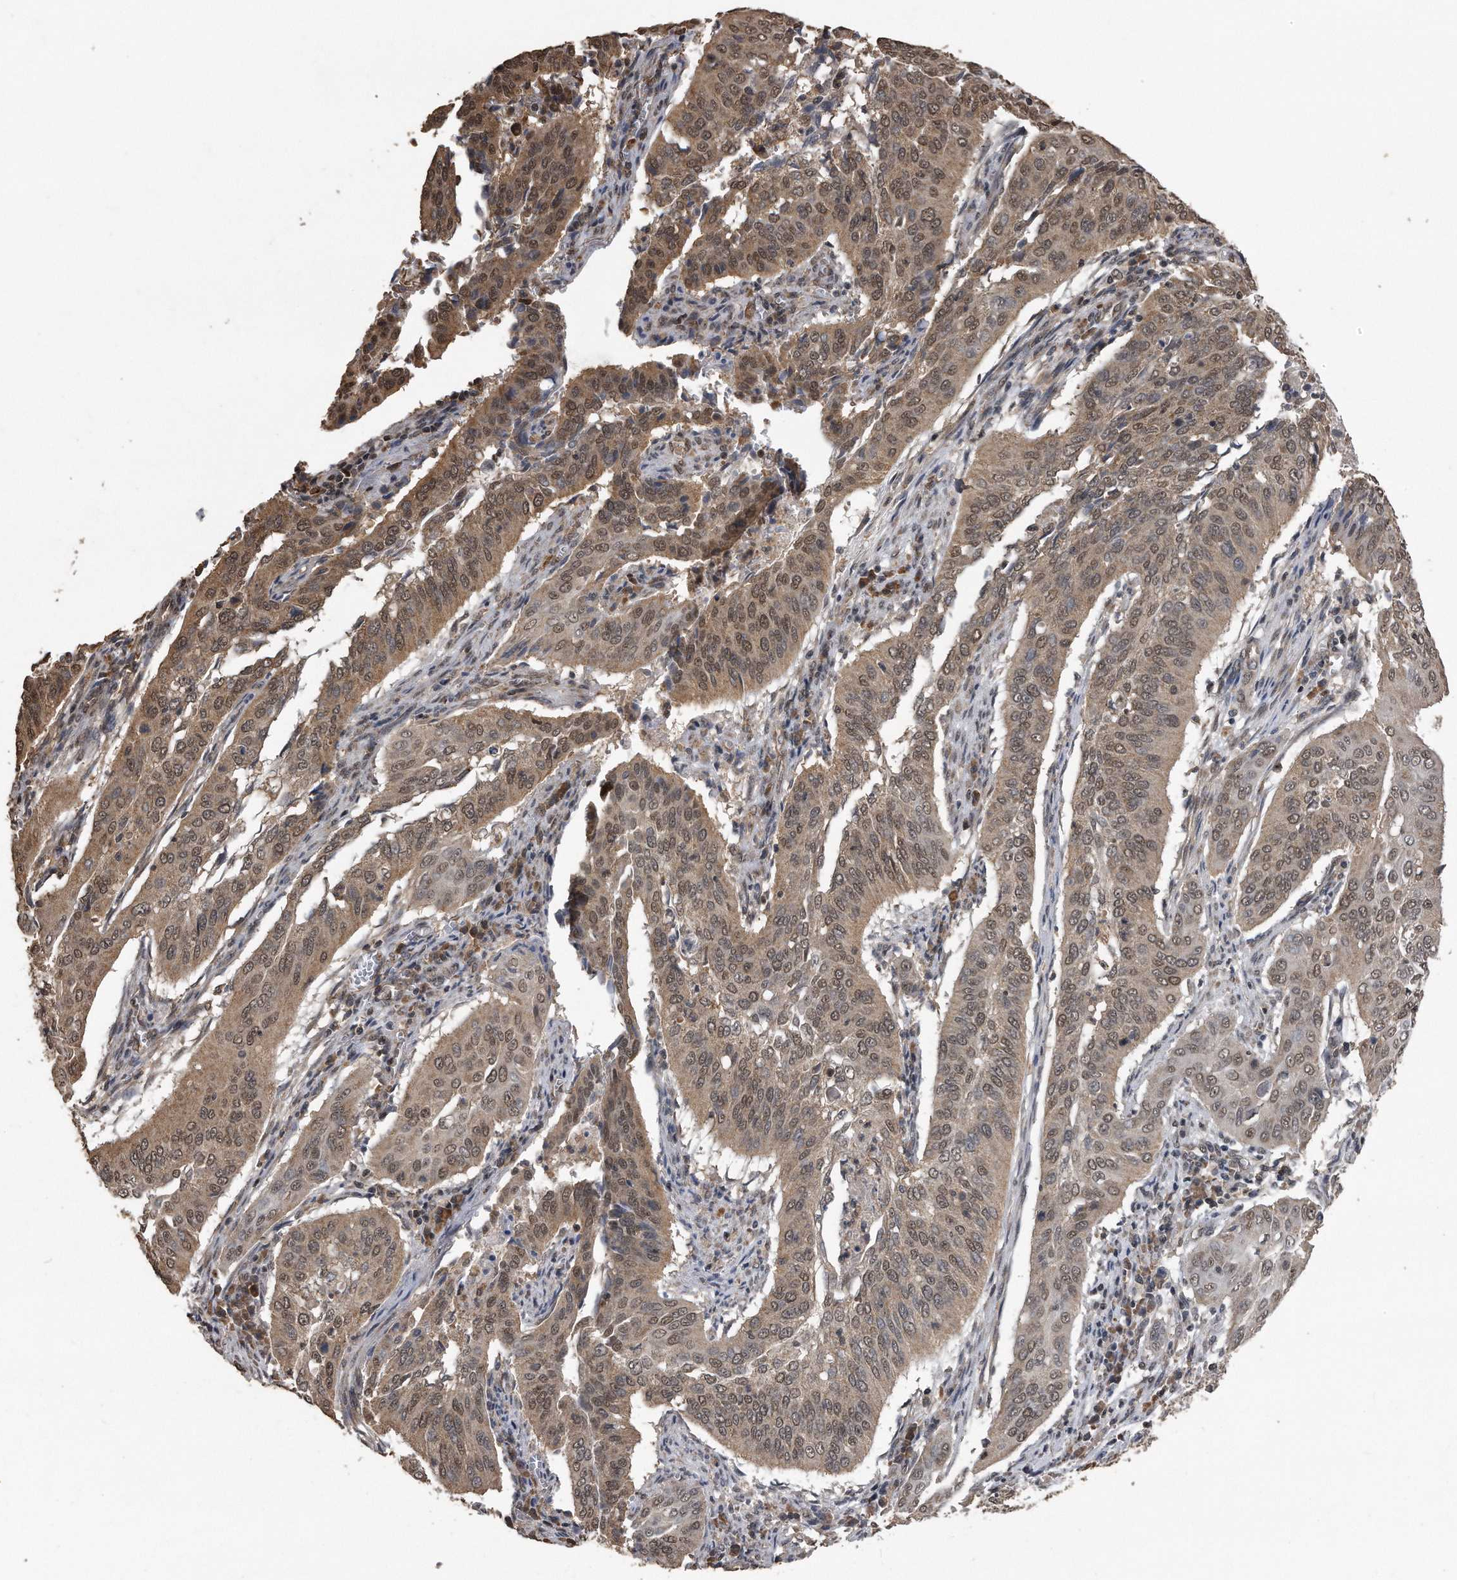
{"staining": {"intensity": "moderate", "quantity": ">75%", "location": "nuclear"}, "tissue": "cervical cancer", "cell_type": "Tumor cells", "image_type": "cancer", "snomed": [{"axis": "morphology", "description": "Squamous cell carcinoma, NOS"}, {"axis": "topography", "description": "Cervix"}], "caption": "This is an image of immunohistochemistry staining of squamous cell carcinoma (cervical), which shows moderate staining in the nuclear of tumor cells.", "gene": "CRYZL1", "patient": {"sex": "female", "age": 39}}